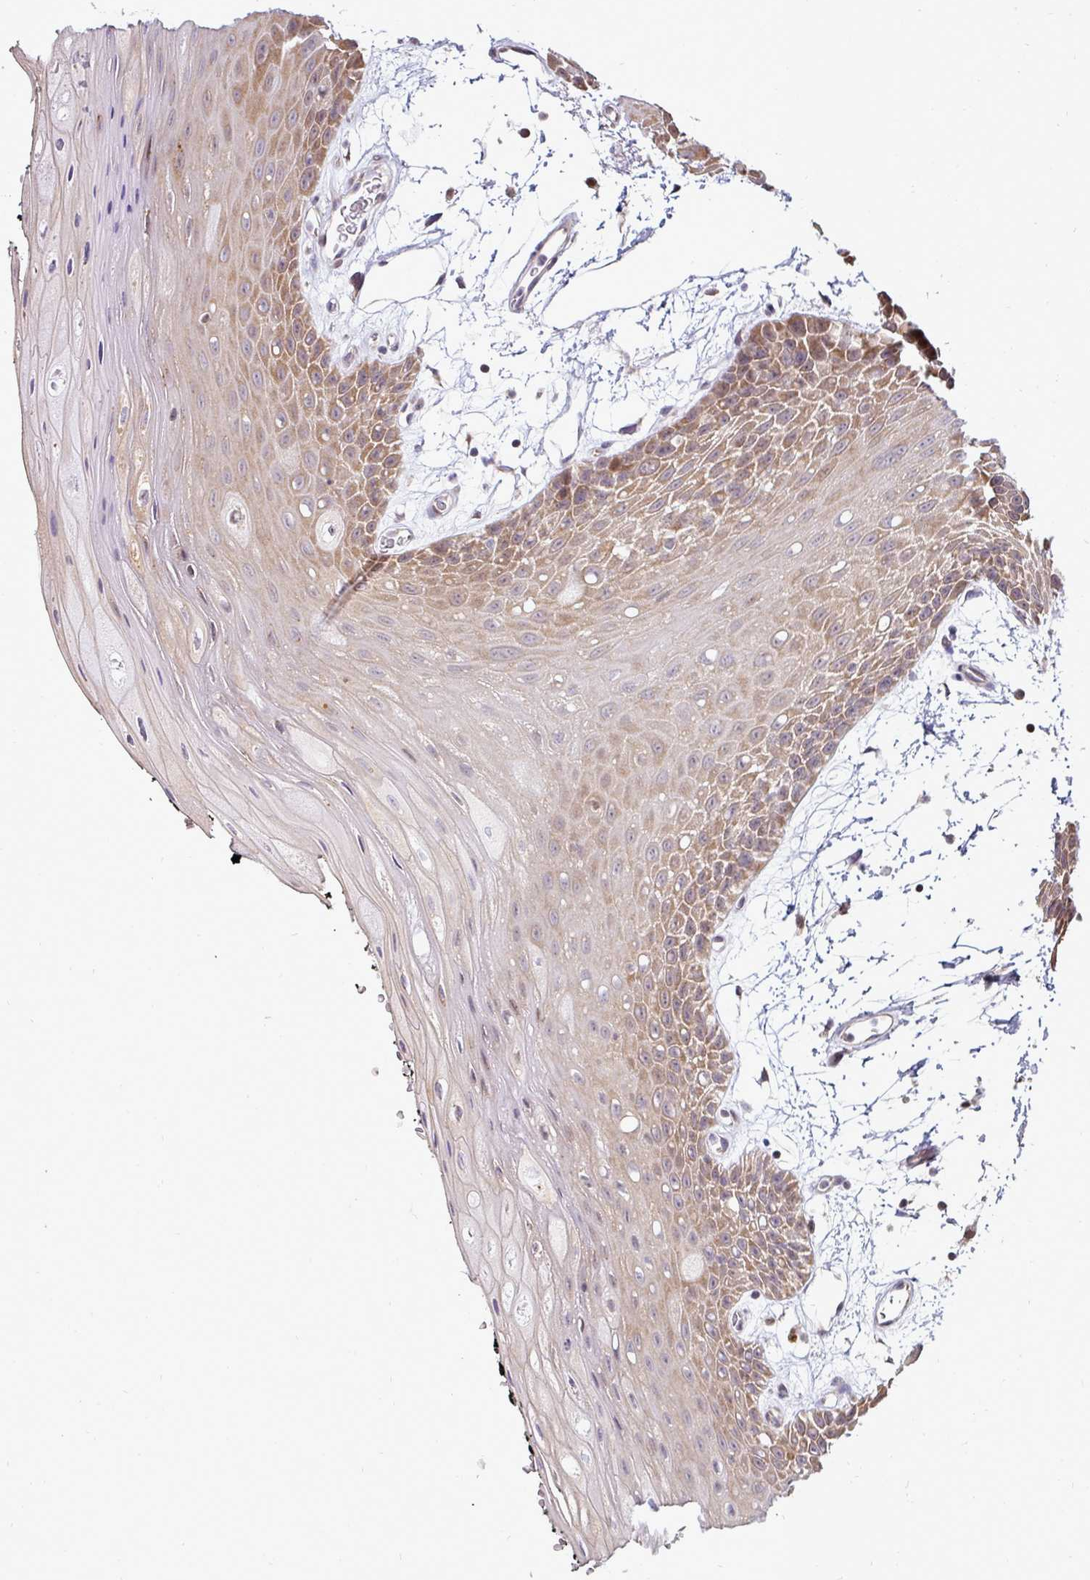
{"staining": {"intensity": "moderate", "quantity": ">75%", "location": "cytoplasmic/membranous"}, "tissue": "oral mucosa", "cell_type": "Squamous epithelial cells", "image_type": "normal", "snomed": [{"axis": "morphology", "description": "Normal tissue, NOS"}, {"axis": "topography", "description": "Oral tissue"}, {"axis": "topography", "description": "Tounge, NOS"}], "caption": "DAB (3,3'-diaminobenzidine) immunohistochemical staining of unremarkable human oral mucosa shows moderate cytoplasmic/membranous protein positivity in approximately >75% of squamous epithelial cells.", "gene": "MAZ", "patient": {"sex": "female", "age": 59}}